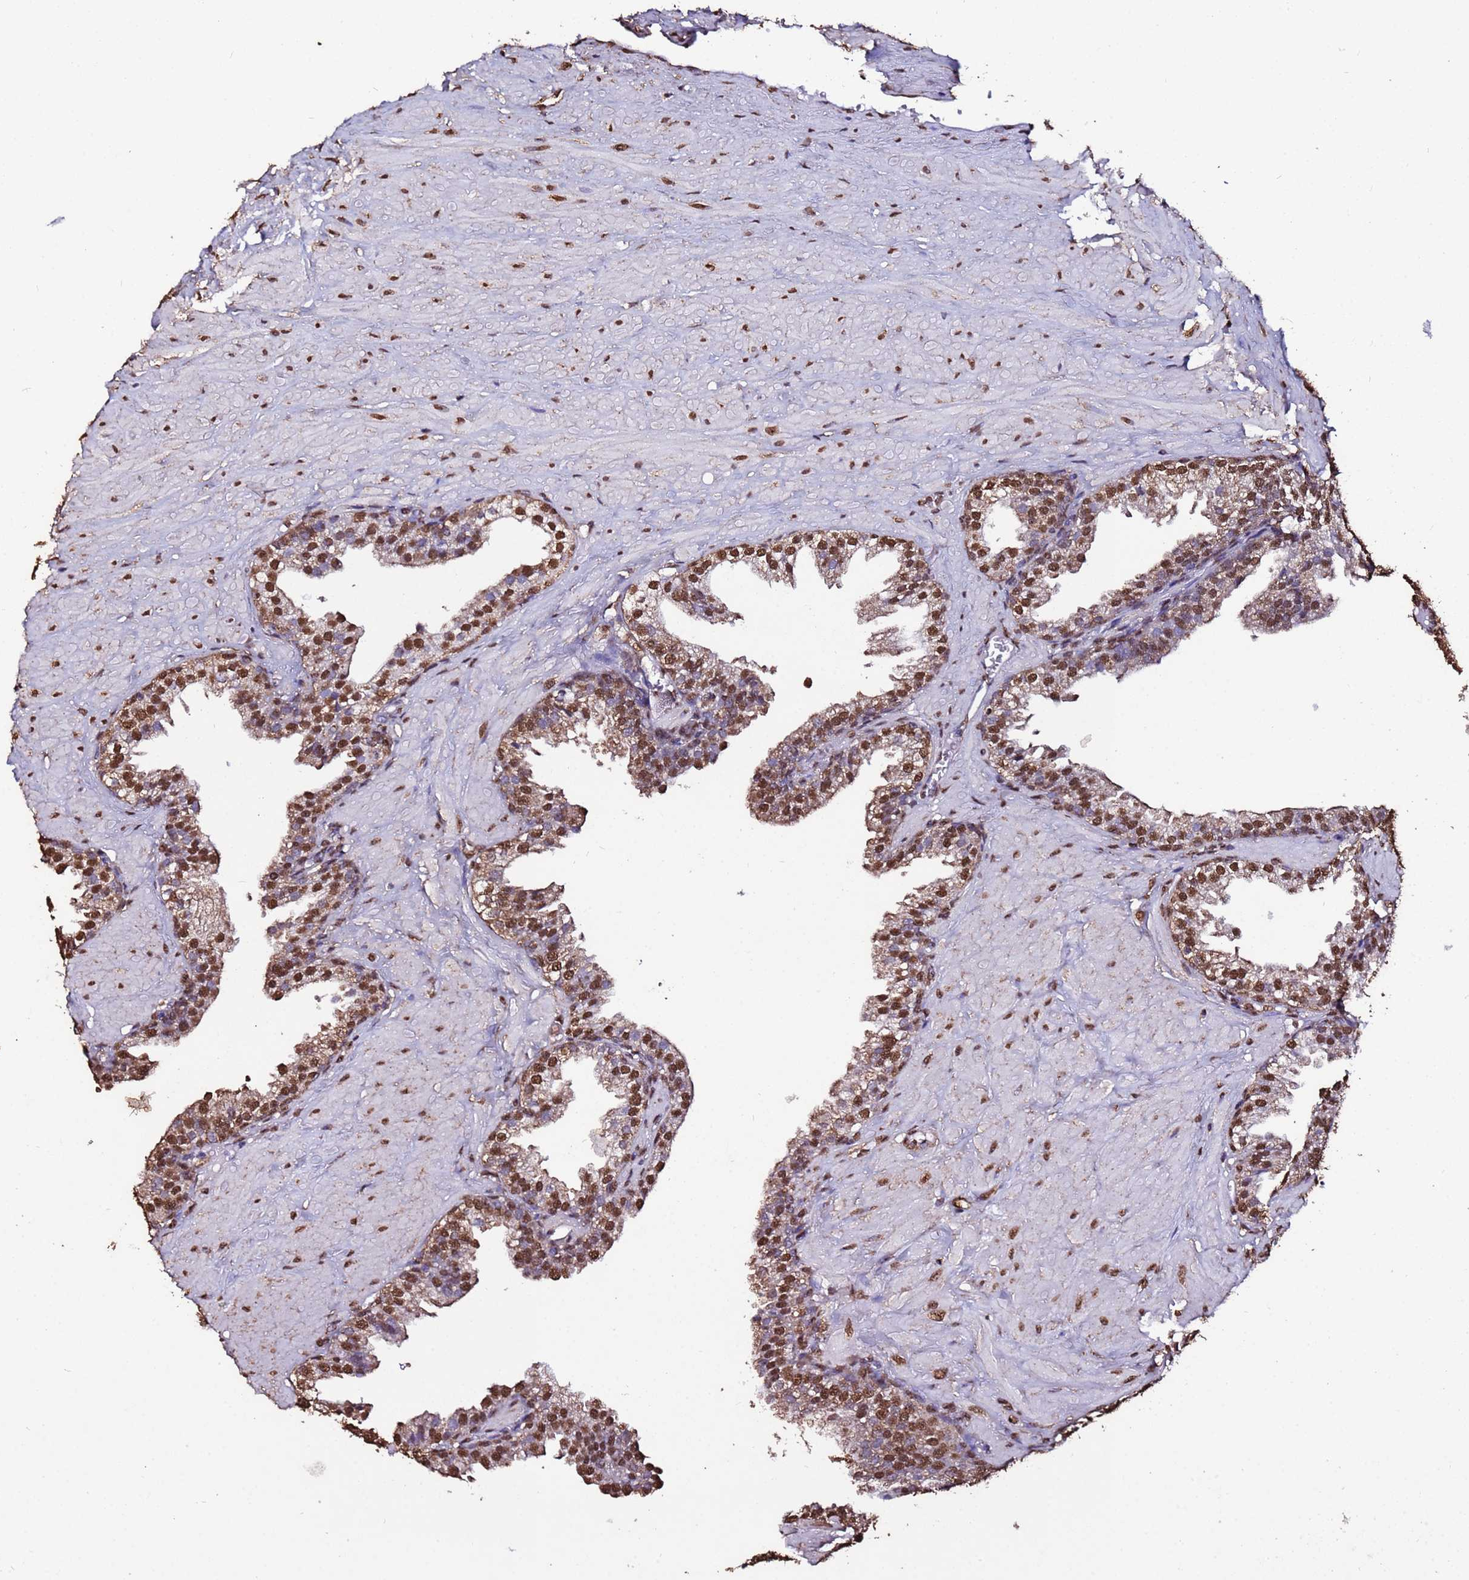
{"staining": {"intensity": "strong", "quantity": ">75%", "location": "nuclear"}, "tissue": "prostate", "cell_type": "Glandular cells", "image_type": "normal", "snomed": [{"axis": "morphology", "description": "Normal tissue, NOS"}, {"axis": "topography", "description": "Prostate"}, {"axis": "topography", "description": "Peripheral nerve tissue"}], "caption": "Immunohistochemical staining of normal prostate exhibits >75% levels of strong nuclear protein staining in approximately >75% of glandular cells. Using DAB (3,3'-diaminobenzidine) (brown) and hematoxylin (blue) stains, captured at high magnification using brightfield microscopy.", "gene": "TRIP6", "patient": {"sex": "male", "age": 55}}